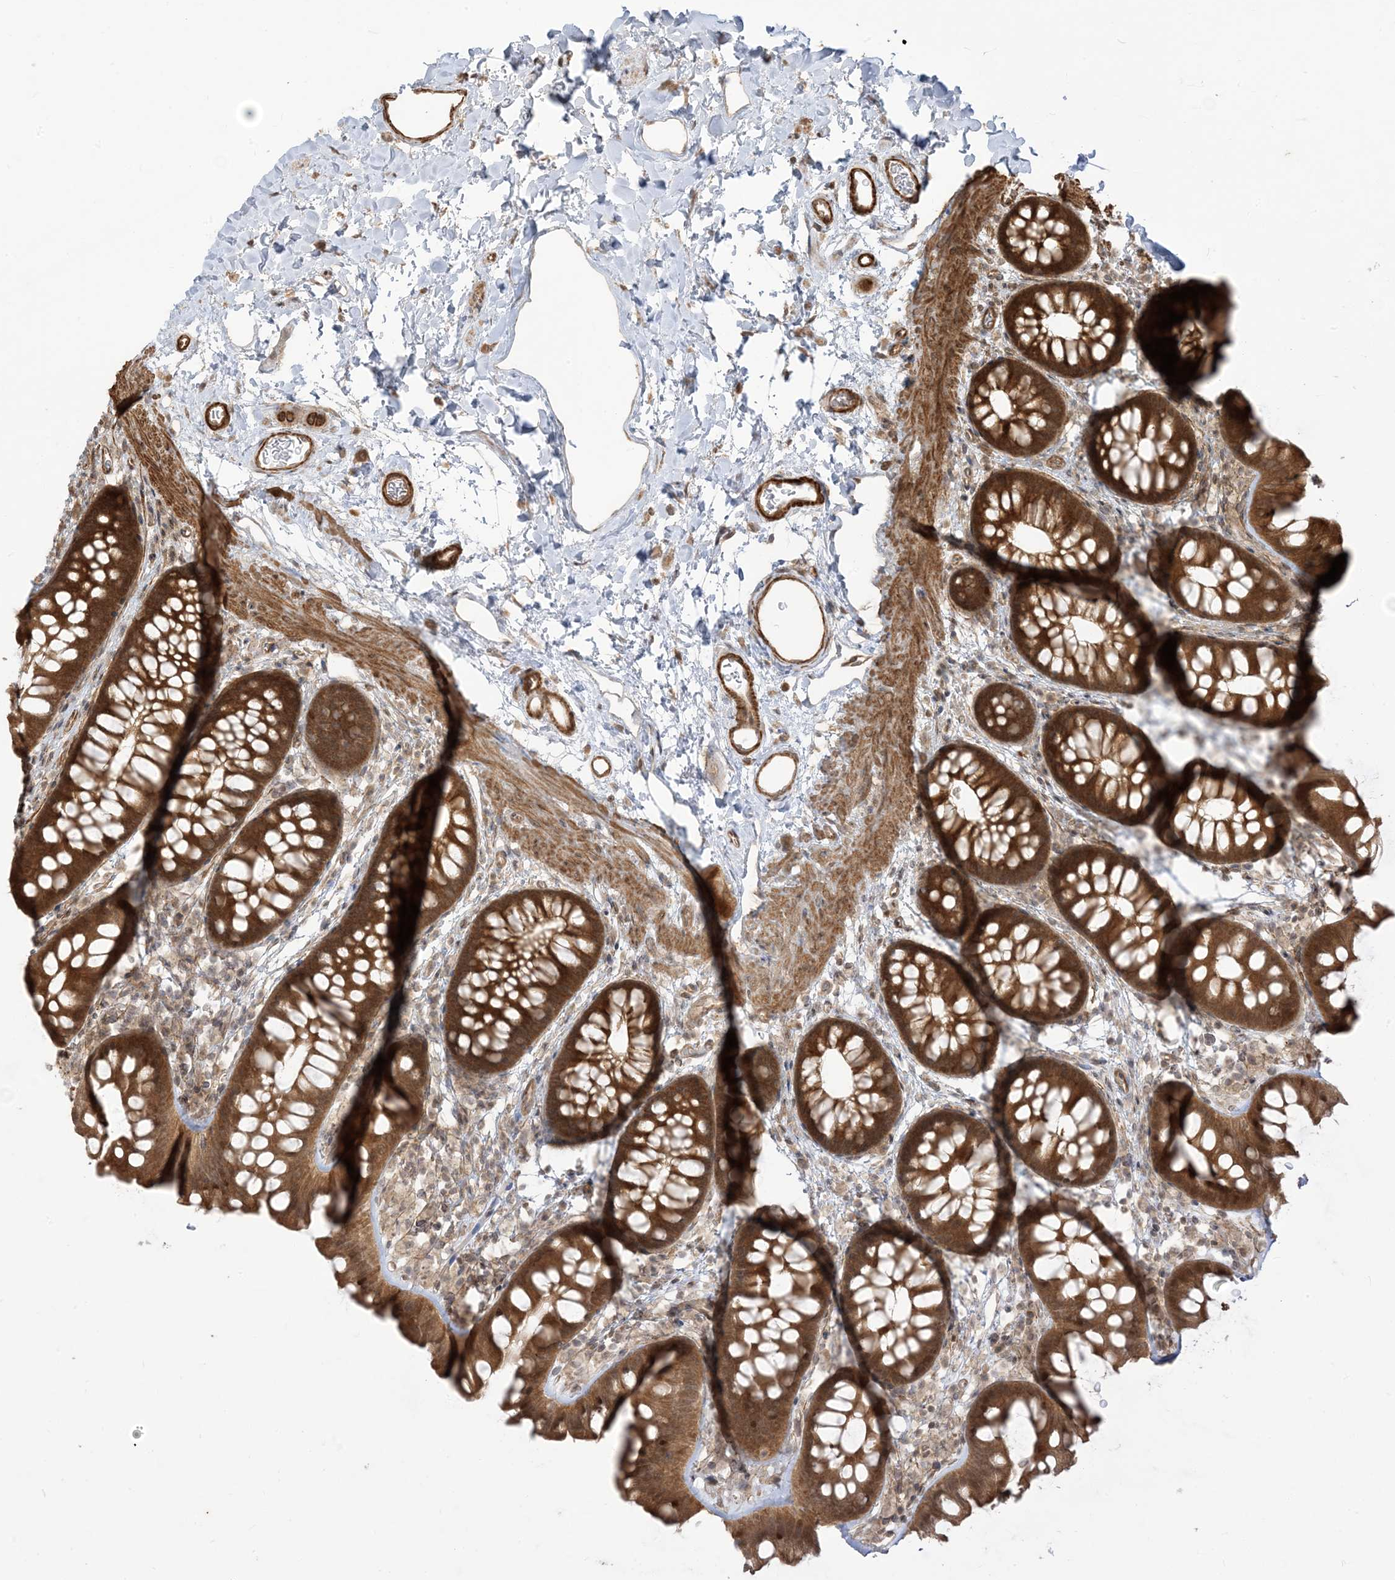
{"staining": {"intensity": "moderate", "quantity": ">75%", "location": "cytoplasmic/membranous"}, "tissue": "colon", "cell_type": "Endothelial cells", "image_type": "normal", "snomed": [{"axis": "morphology", "description": "Normal tissue, NOS"}, {"axis": "topography", "description": "Colon"}], "caption": "Protein analysis of benign colon shows moderate cytoplasmic/membranous positivity in approximately >75% of endothelial cells.", "gene": "TBCC", "patient": {"sex": "female", "age": 62}}